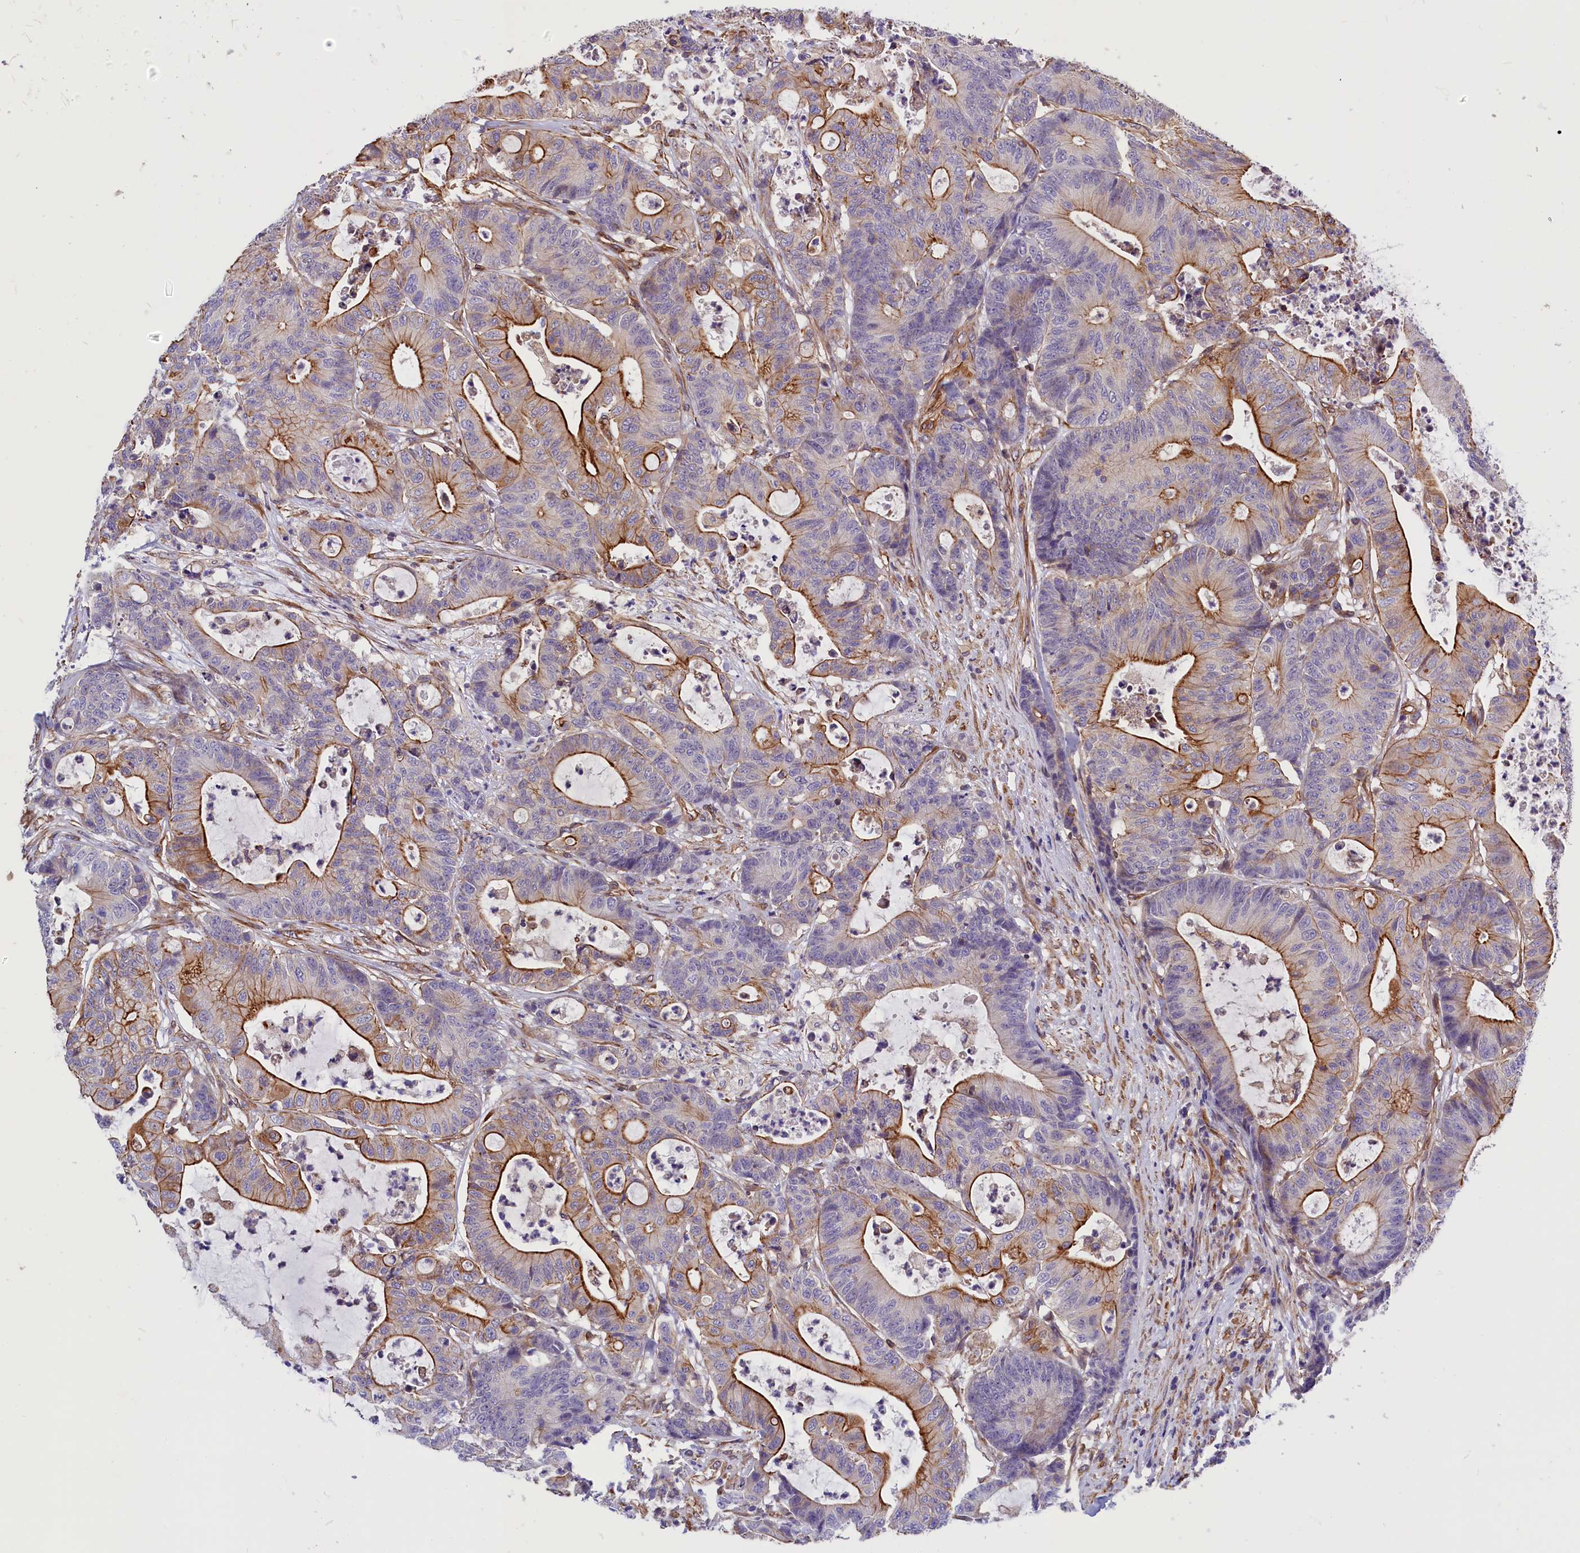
{"staining": {"intensity": "strong", "quantity": "25%-75%", "location": "cytoplasmic/membranous"}, "tissue": "colorectal cancer", "cell_type": "Tumor cells", "image_type": "cancer", "snomed": [{"axis": "morphology", "description": "Adenocarcinoma, NOS"}, {"axis": "topography", "description": "Colon"}], "caption": "Immunohistochemistry (IHC) histopathology image of neoplastic tissue: human adenocarcinoma (colorectal) stained using immunohistochemistry reveals high levels of strong protein expression localized specifically in the cytoplasmic/membranous of tumor cells, appearing as a cytoplasmic/membranous brown color.", "gene": "MED20", "patient": {"sex": "female", "age": 84}}